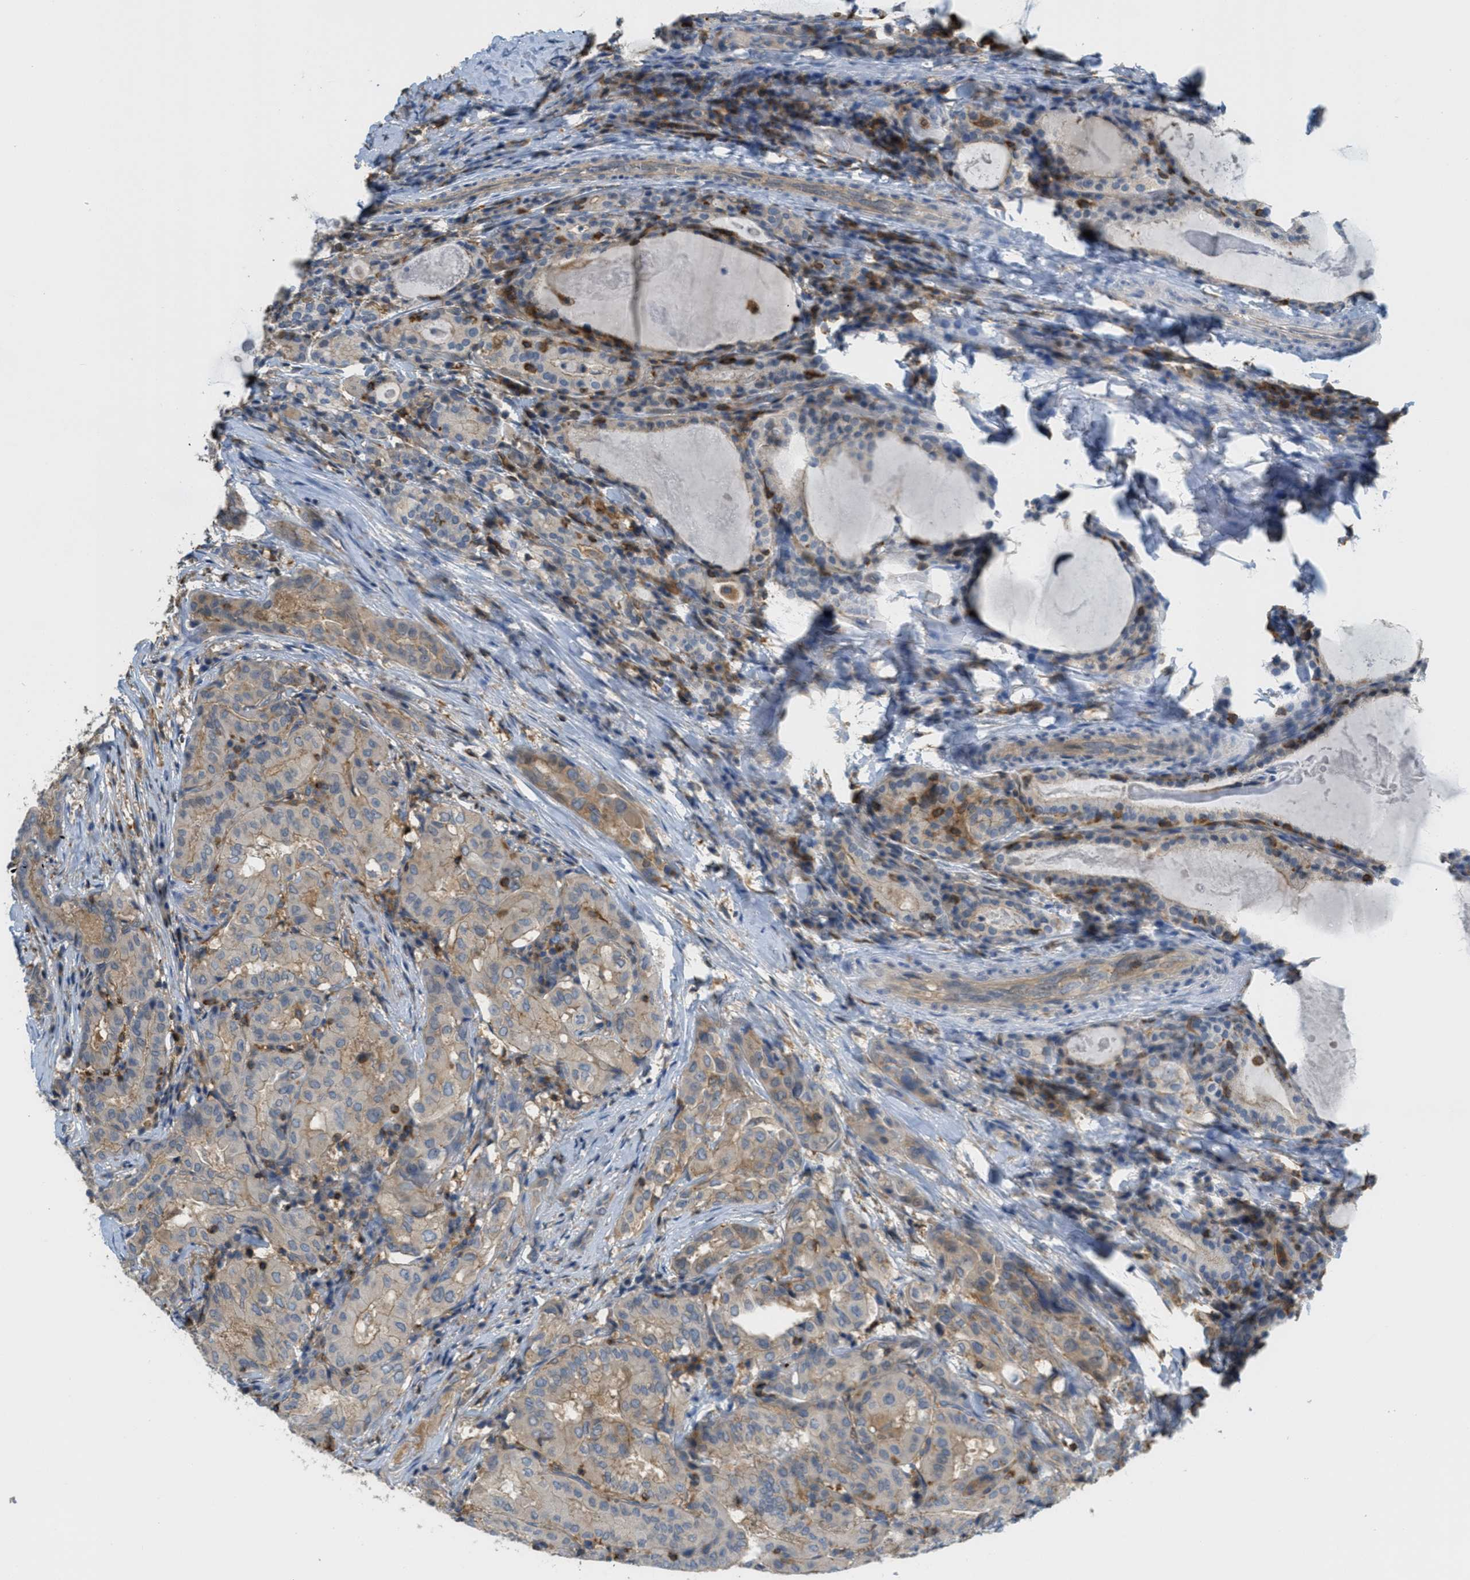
{"staining": {"intensity": "weak", "quantity": ">75%", "location": "cytoplasmic/membranous"}, "tissue": "thyroid cancer", "cell_type": "Tumor cells", "image_type": "cancer", "snomed": [{"axis": "morphology", "description": "Papillary adenocarcinoma, NOS"}, {"axis": "topography", "description": "Thyroid gland"}], "caption": "Protein analysis of thyroid cancer (papillary adenocarcinoma) tissue shows weak cytoplasmic/membranous staining in about >75% of tumor cells. The protein of interest is stained brown, and the nuclei are stained in blue (DAB (3,3'-diaminobenzidine) IHC with brightfield microscopy, high magnification).", "gene": "GRIK2", "patient": {"sex": "female", "age": 42}}